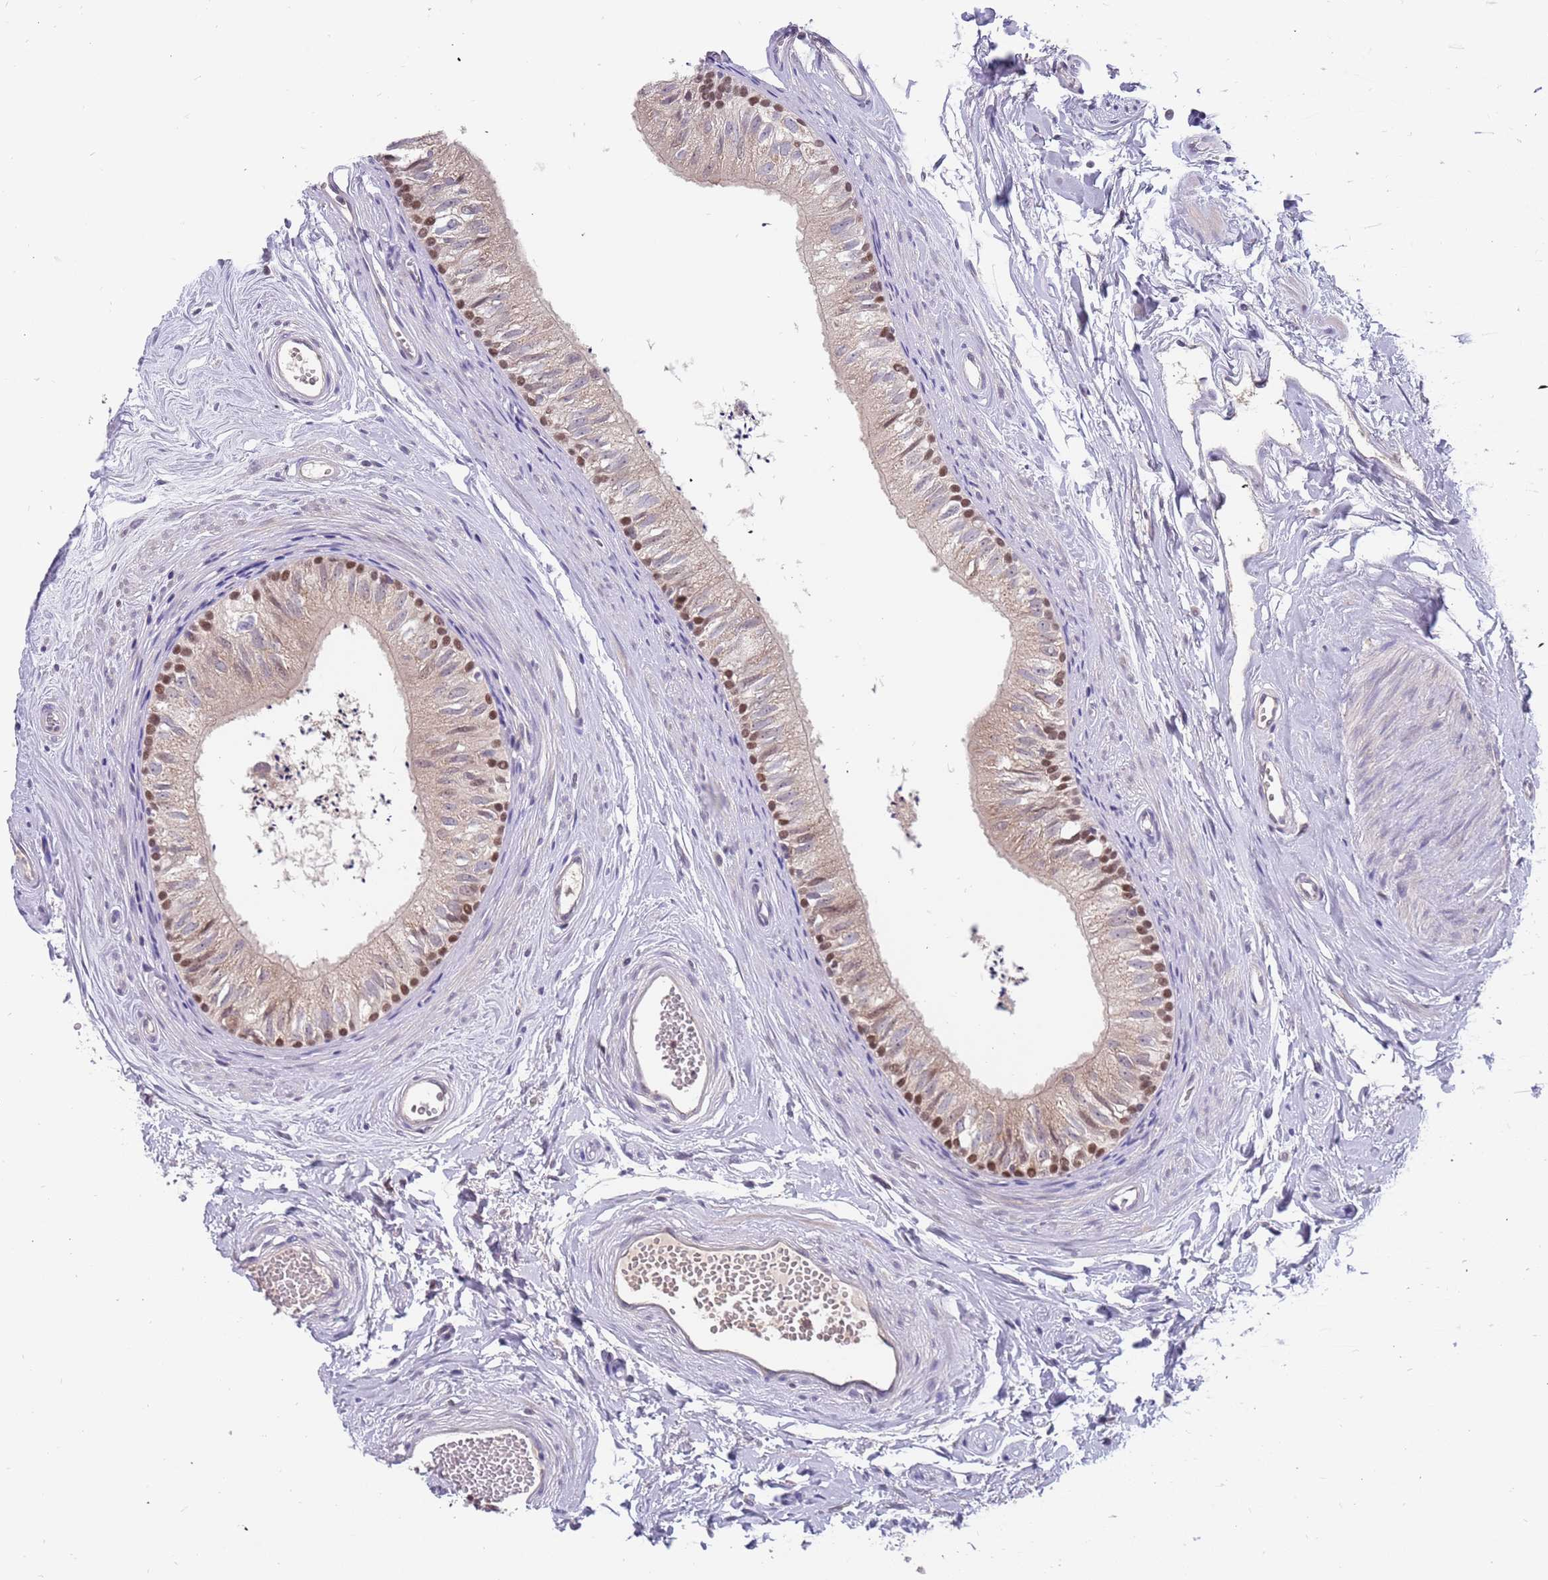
{"staining": {"intensity": "moderate", "quantity": "<25%", "location": "nuclear"}, "tissue": "epididymis", "cell_type": "Glandular cells", "image_type": "normal", "snomed": [{"axis": "morphology", "description": "Normal tissue, NOS"}, {"axis": "topography", "description": "Epididymis"}], "caption": "Epididymis stained with IHC exhibits moderate nuclear staining in about <25% of glandular cells.", "gene": "ZNF746", "patient": {"sex": "male", "age": 56}}